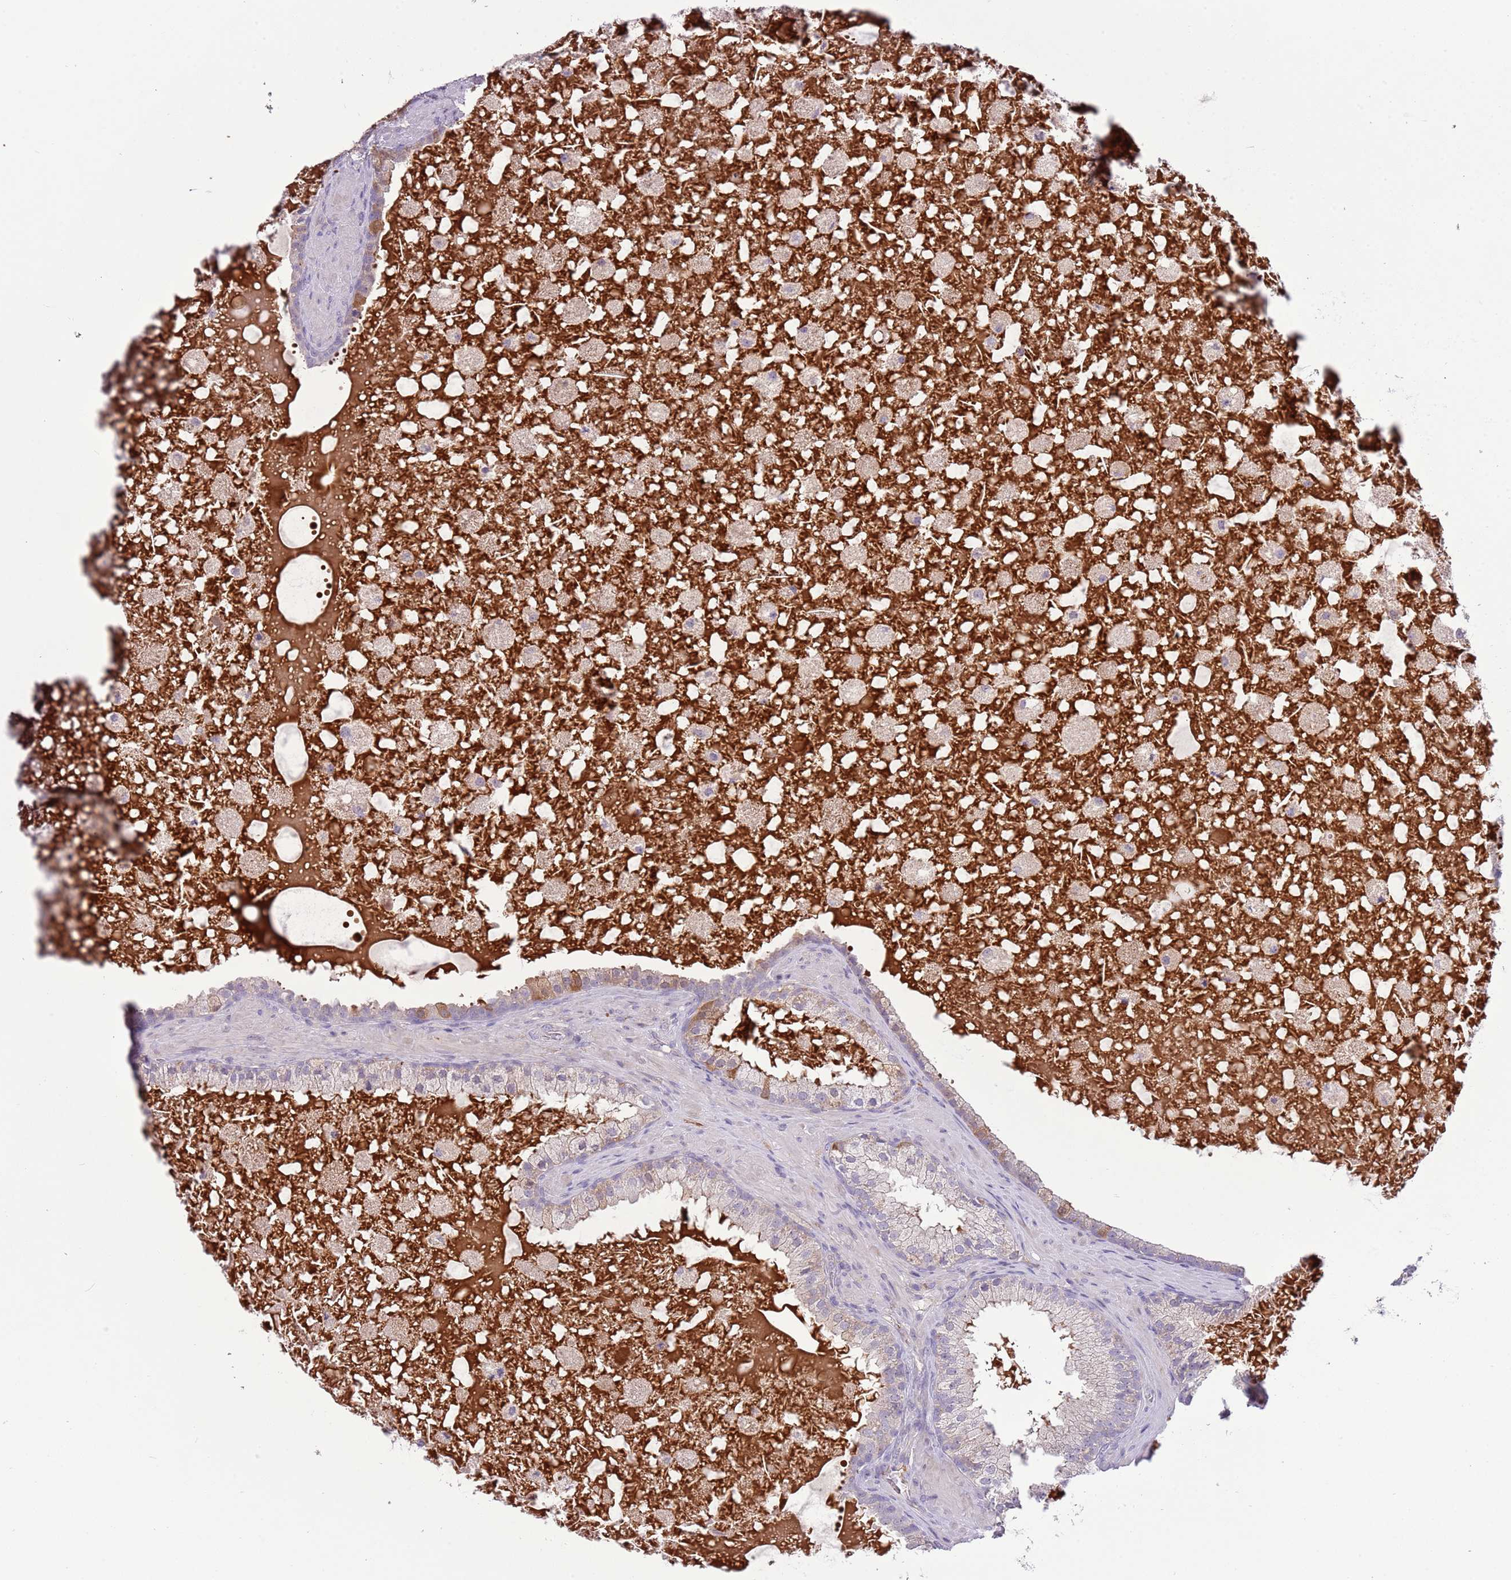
{"staining": {"intensity": "moderate", "quantity": "<25%", "location": "cytoplasmic/membranous"}, "tissue": "prostate cancer", "cell_type": "Tumor cells", "image_type": "cancer", "snomed": [{"axis": "morphology", "description": "Adenocarcinoma, High grade"}, {"axis": "topography", "description": "Prostate"}], "caption": "Moderate cytoplasmic/membranous protein expression is appreciated in approximately <25% of tumor cells in prostate cancer.", "gene": "SCAMP5", "patient": {"sex": "male", "age": 55}}